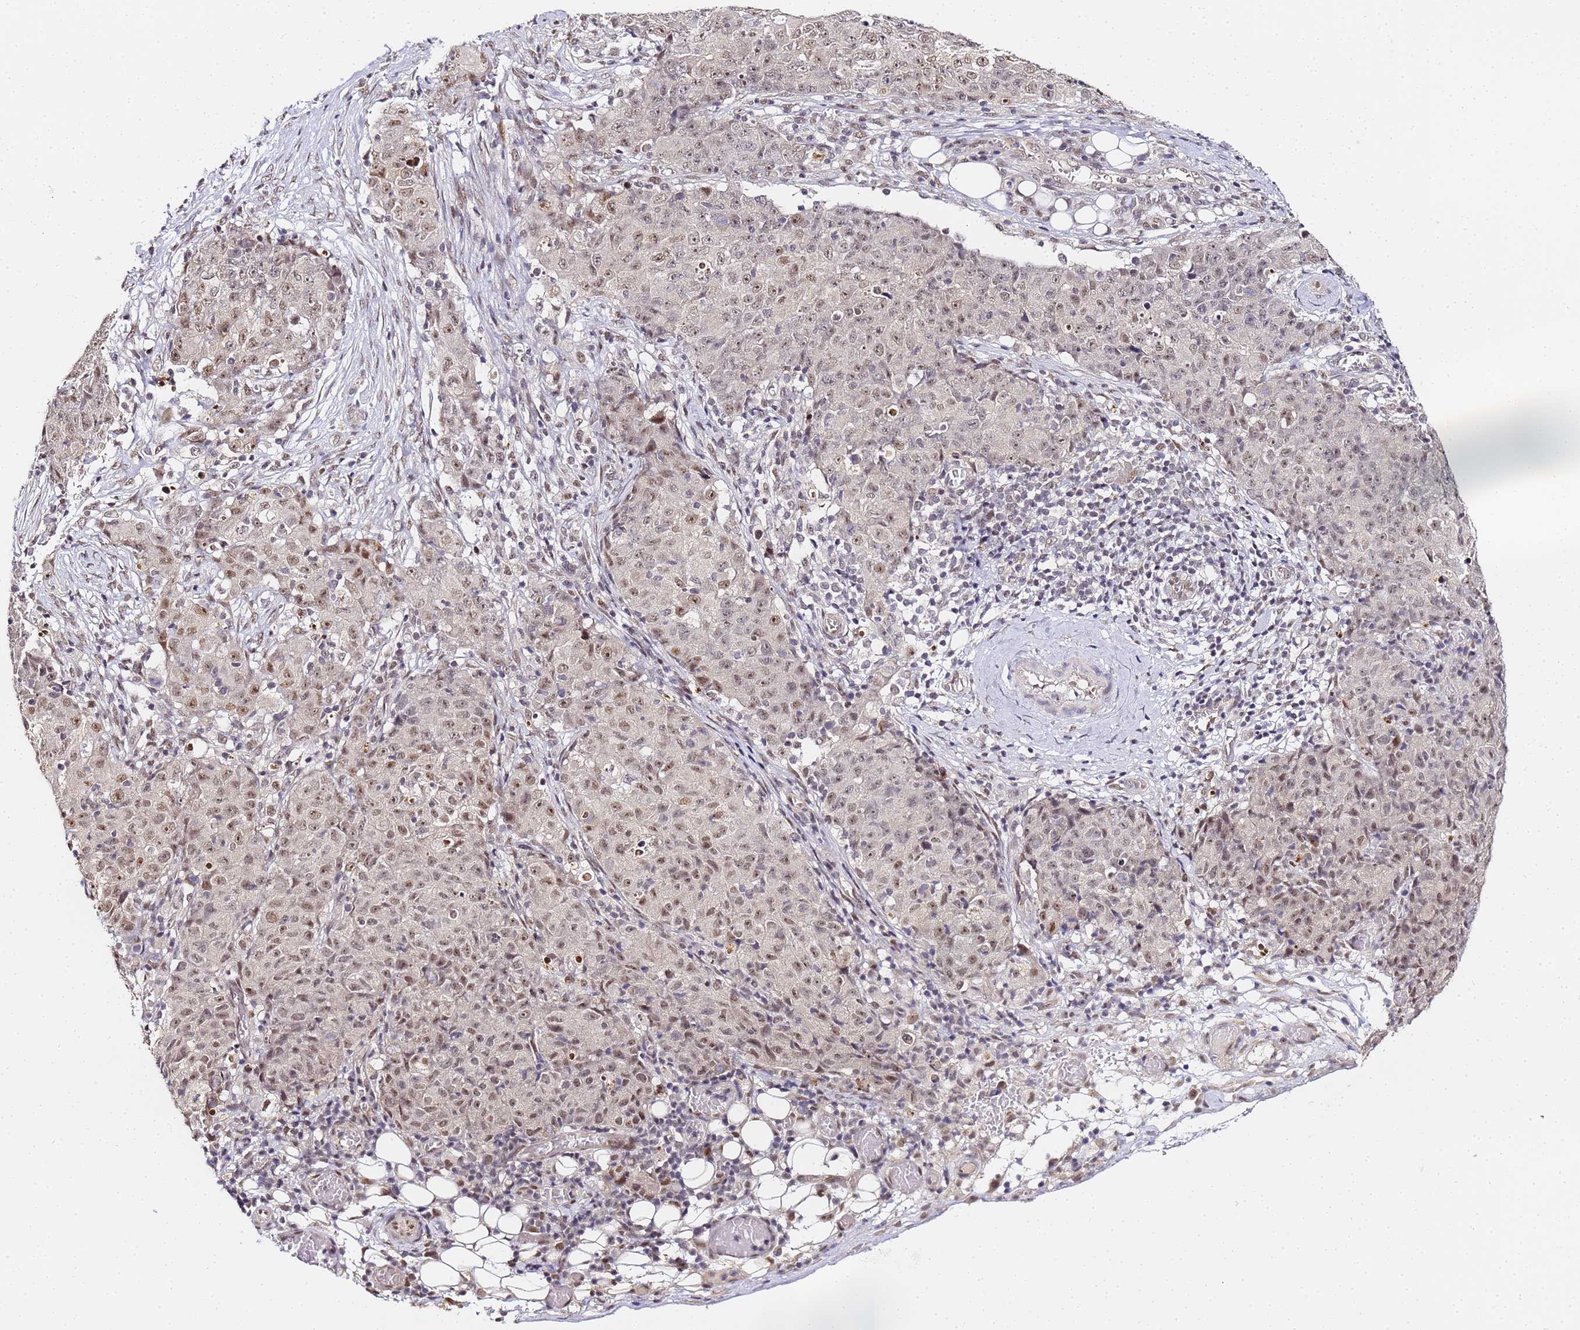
{"staining": {"intensity": "moderate", "quantity": ">75%", "location": "nuclear"}, "tissue": "ovarian cancer", "cell_type": "Tumor cells", "image_type": "cancer", "snomed": [{"axis": "morphology", "description": "Carcinoma, endometroid"}, {"axis": "topography", "description": "Ovary"}], "caption": "Immunohistochemistry of human ovarian cancer (endometroid carcinoma) shows medium levels of moderate nuclear expression in about >75% of tumor cells. (DAB IHC with brightfield microscopy, high magnification).", "gene": "LSM3", "patient": {"sex": "female", "age": 42}}